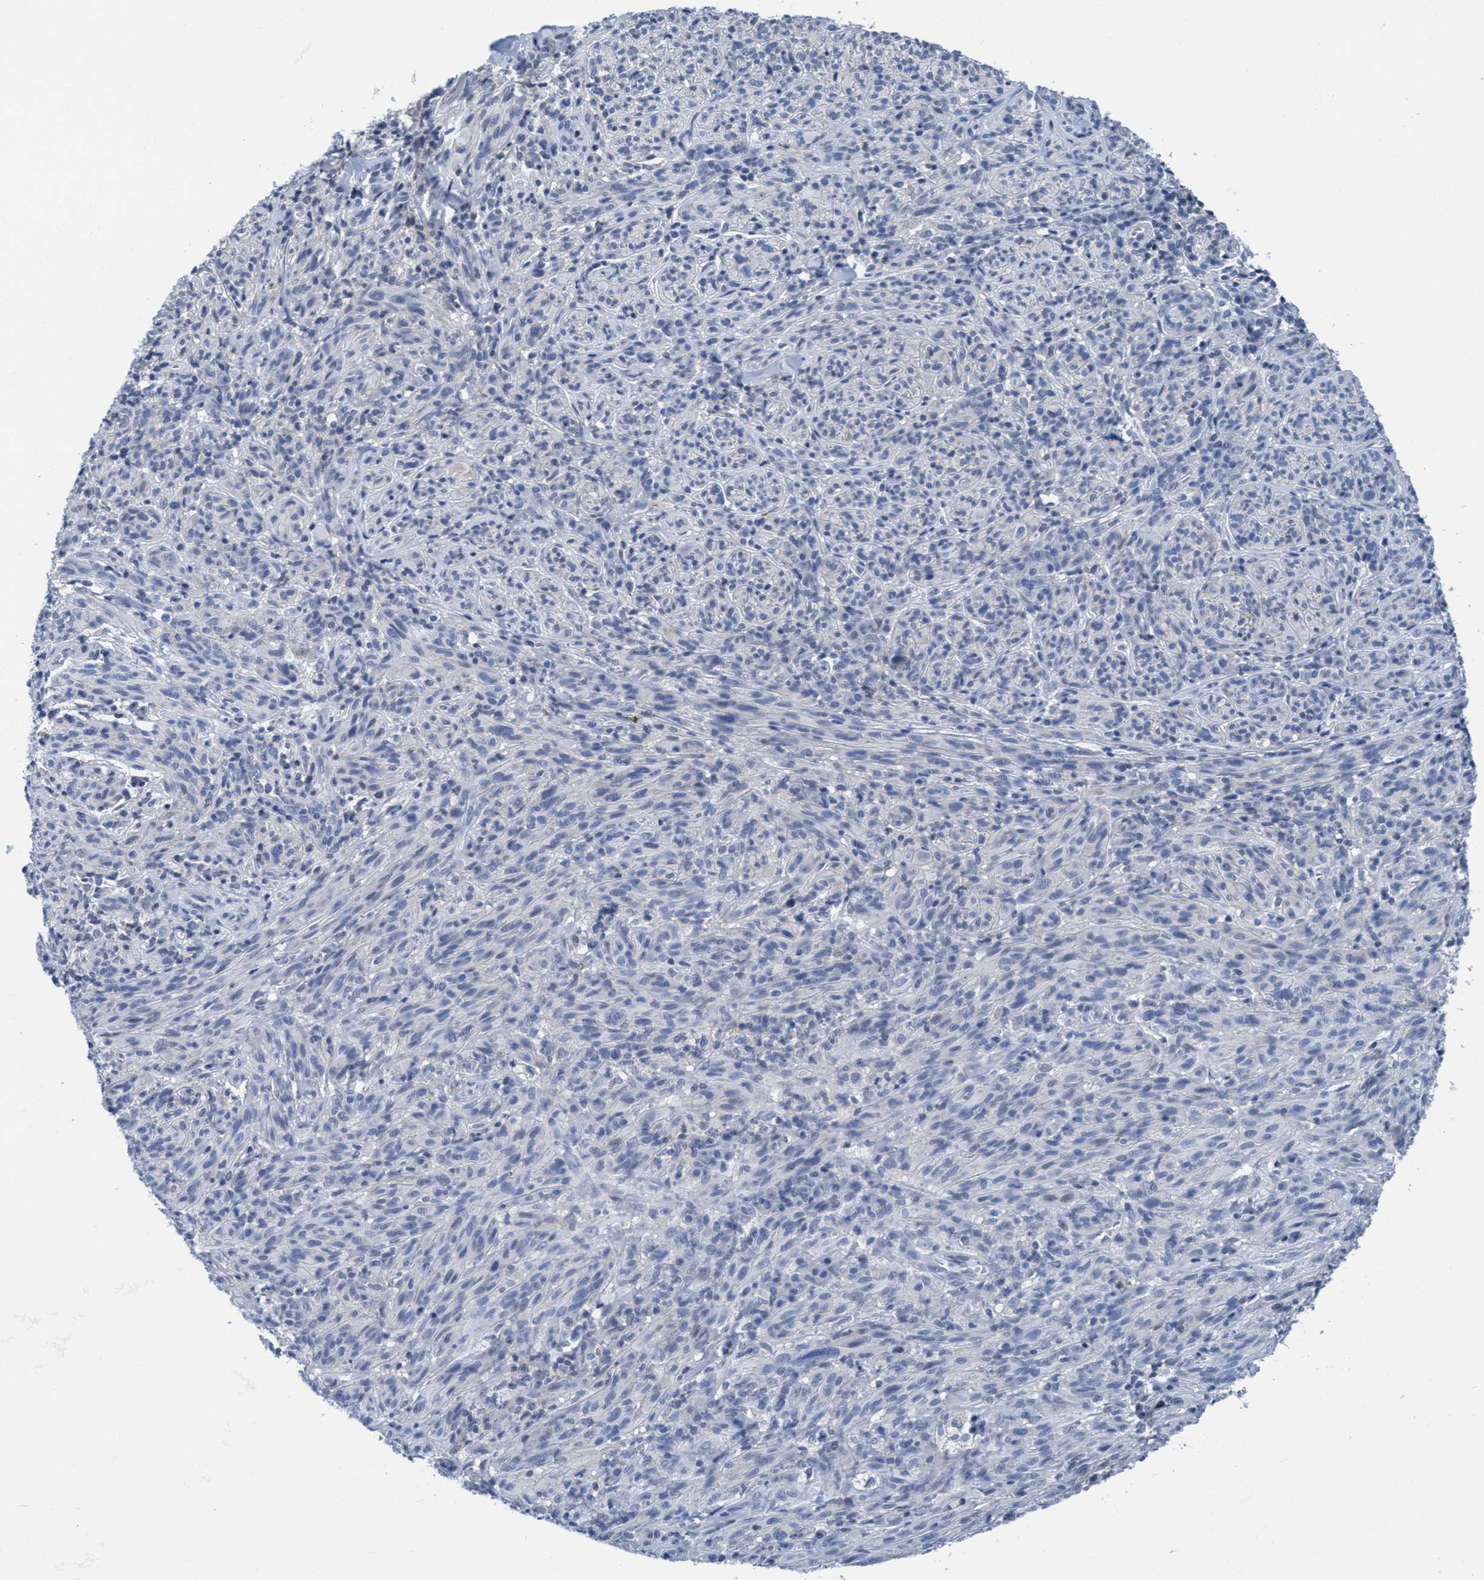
{"staining": {"intensity": "negative", "quantity": "none", "location": "none"}, "tissue": "melanoma", "cell_type": "Tumor cells", "image_type": "cancer", "snomed": [{"axis": "morphology", "description": "Malignant melanoma, NOS"}, {"axis": "topography", "description": "Skin of head"}], "caption": "Immunohistochemistry histopathology image of neoplastic tissue: human malignant melanoma stained with DAB (3,3'-diaminobenzidine) shows no significant protein expression in tumor cells.", "gene": "DNAI1", "patient": {"sex": "male", "age": 96}}